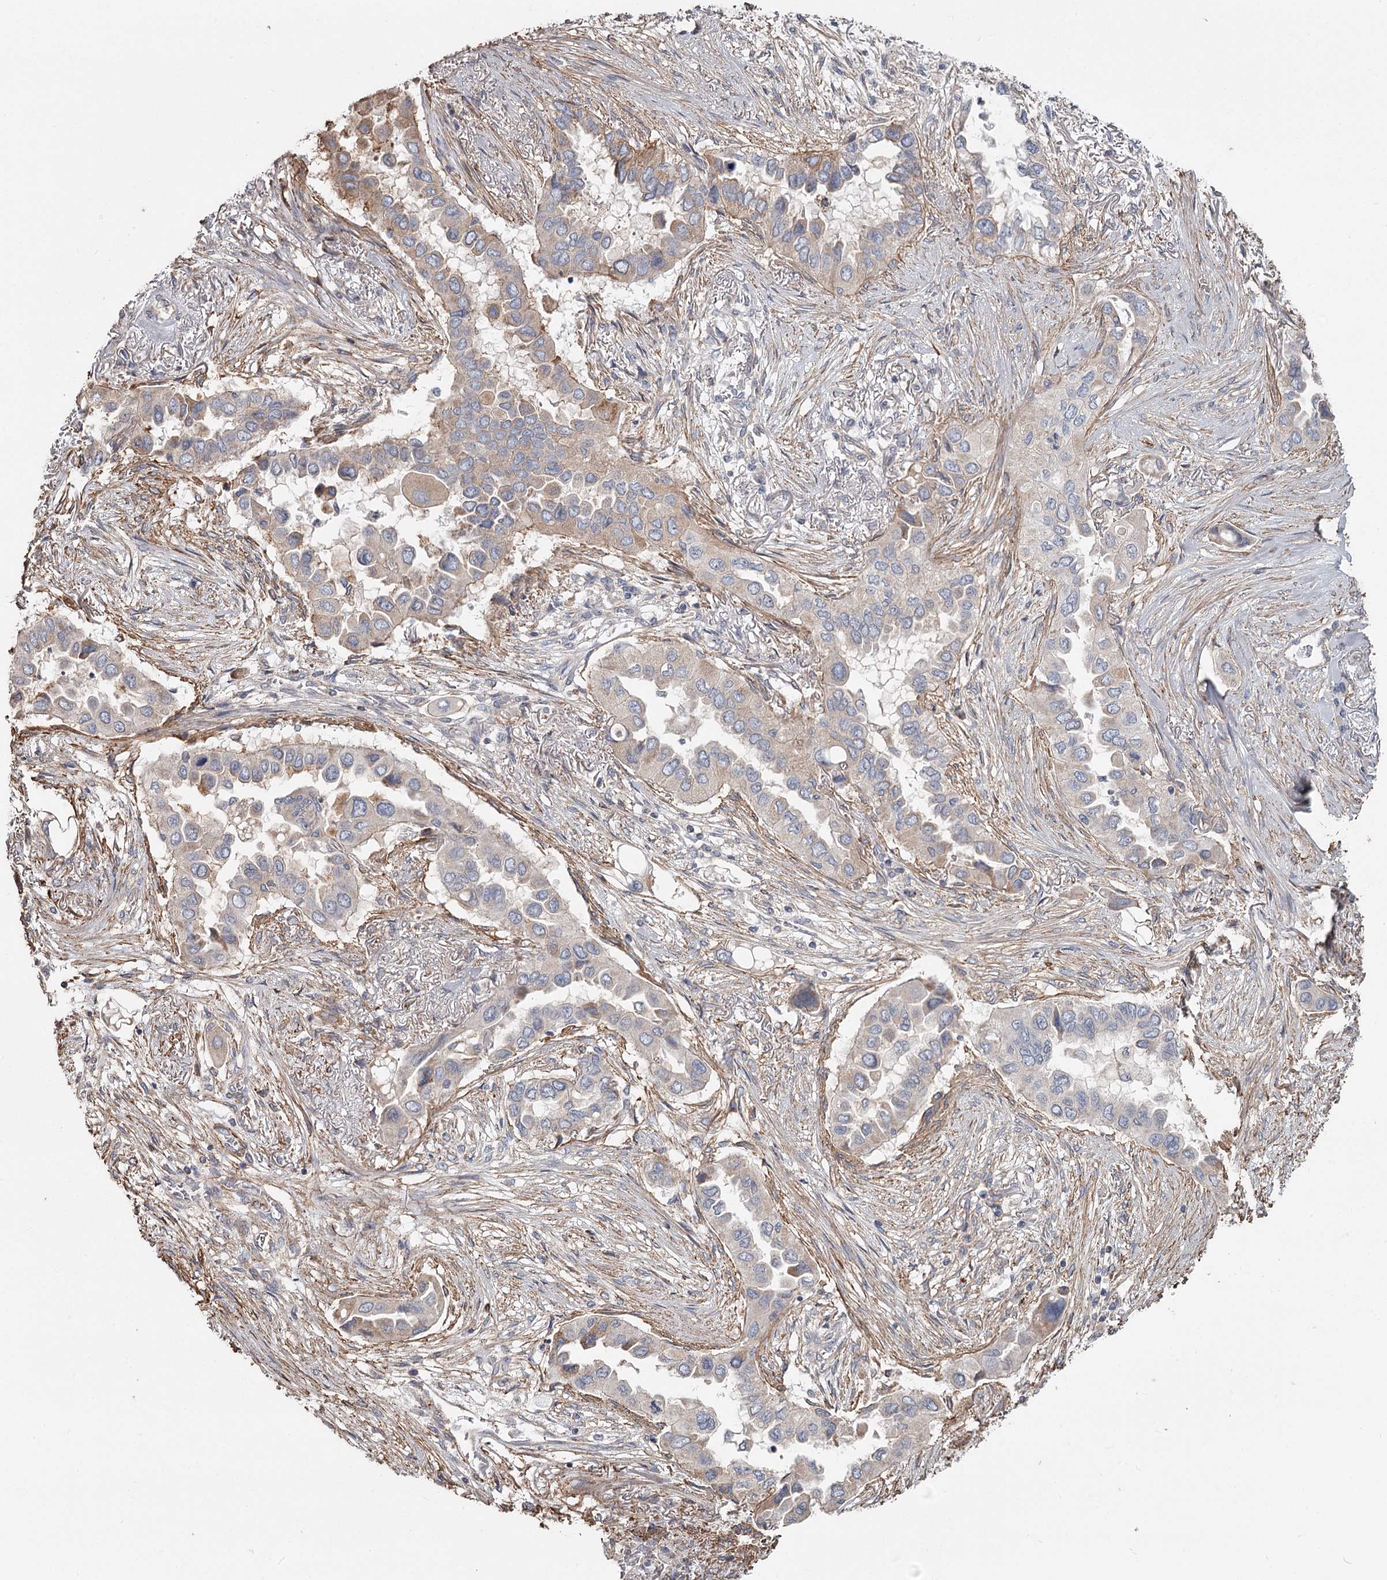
{"staining": {"intensity": "weak", "quantity": "<25%", "location": "cytoplasmic/membranous"}, "tissue": "lung cancer", "cell_type": "Tumor cells", "image_type": "cancer", "snomed": [{"axis": "morphology", "description": "Adenocarcinoma, NOS"}, {"axis": "topography", "description": "Lung"}], "caption": "Image shows no protein positivity in tumor cells of adenocarcinoma (lung) tissue.", "gene": "DHRS9", "patient": {"sex": "female", "age": 76}}